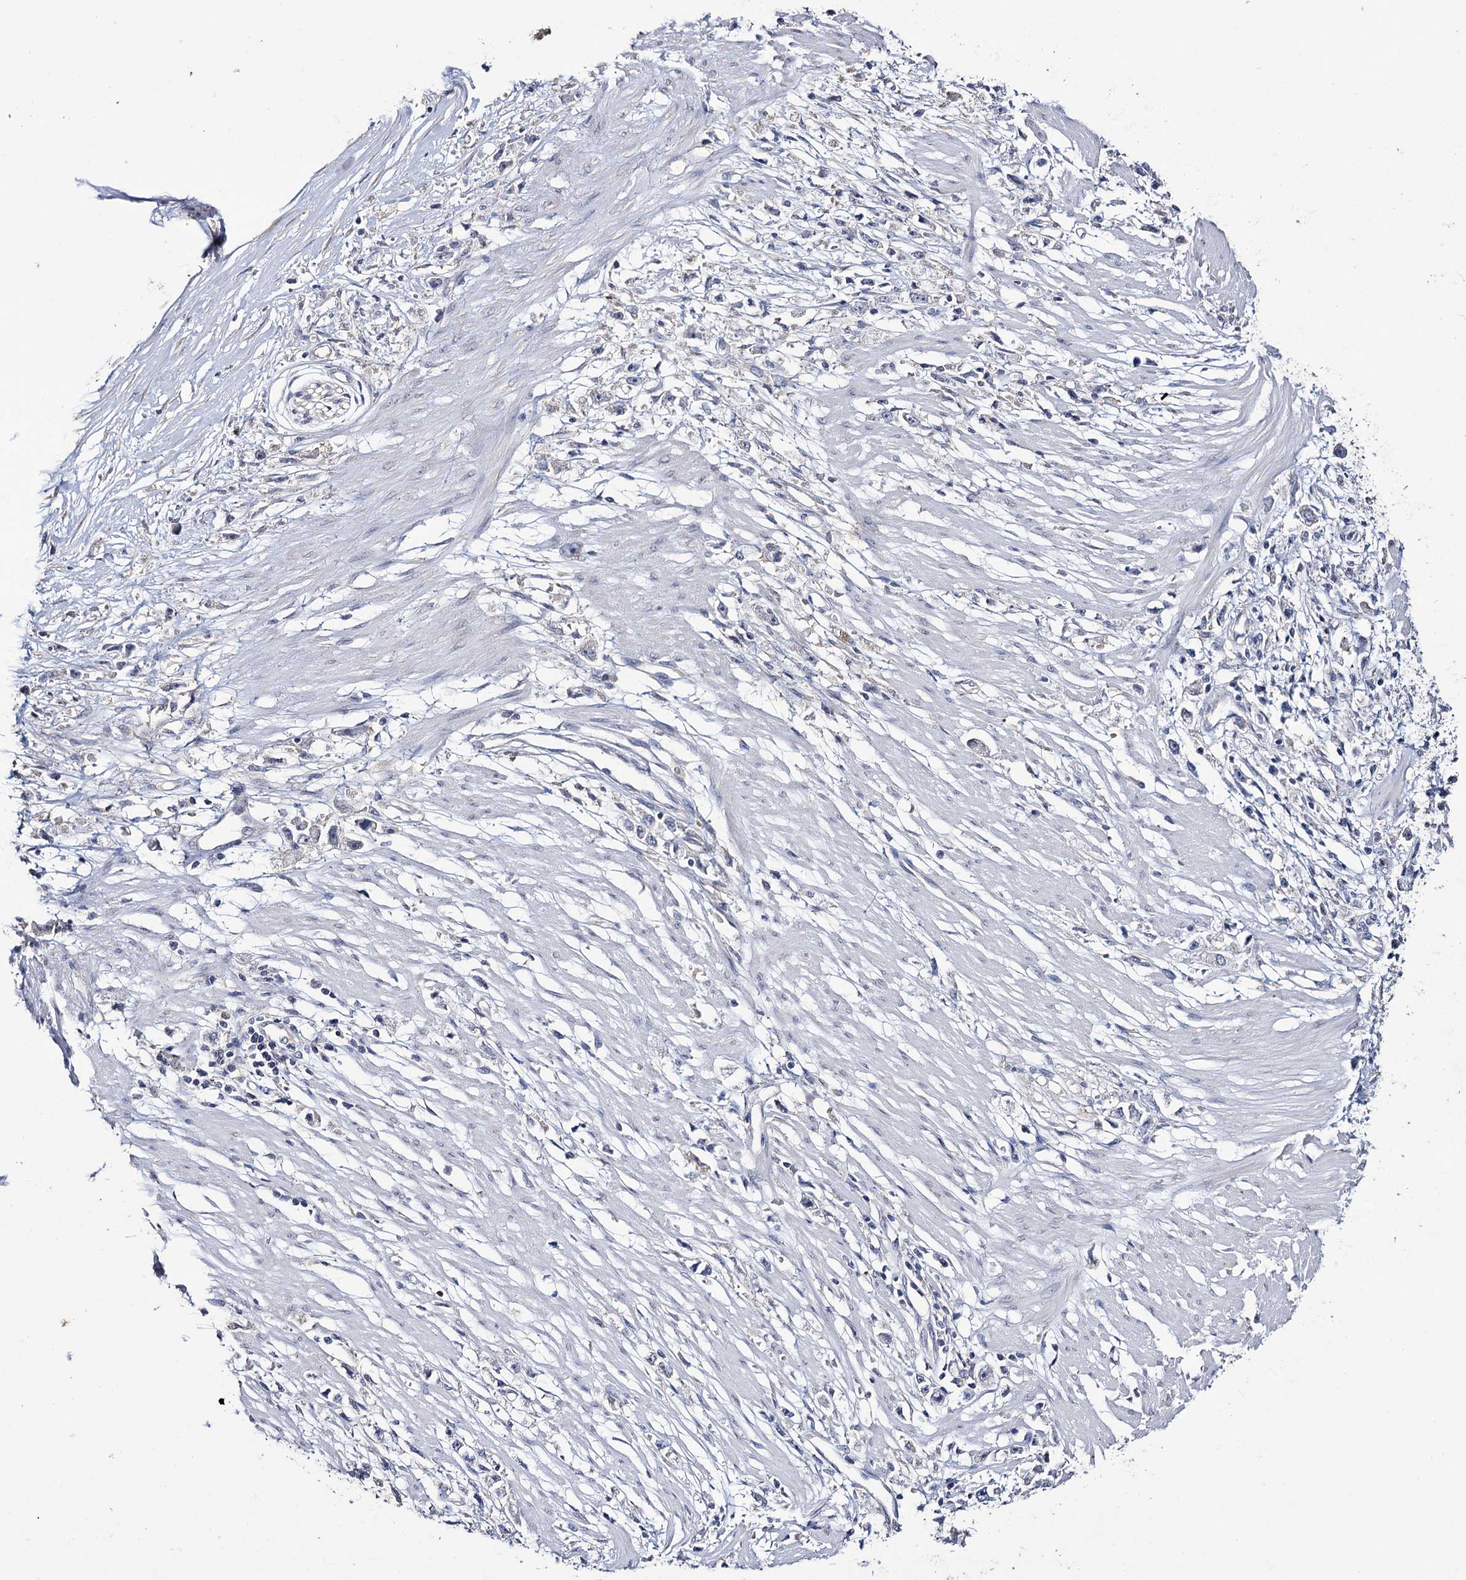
{"staining": {"intensity": "negative", "quantity": "none", "location": "none"}, "tissue": "stomach cancer", "cell_type": "Tumor cells", "image_type": "cancer", "snomed": [{"axis": "morphology", "description": "Adenocarcinoma, NOS"}, {"axis": "topography", "description": "Stomach"}], "caption": "Tumor cells are negative for protein expression in human stomach cancer.", "gene": "EPB41L5", "patient": {"sex": "female", "age": 59}}